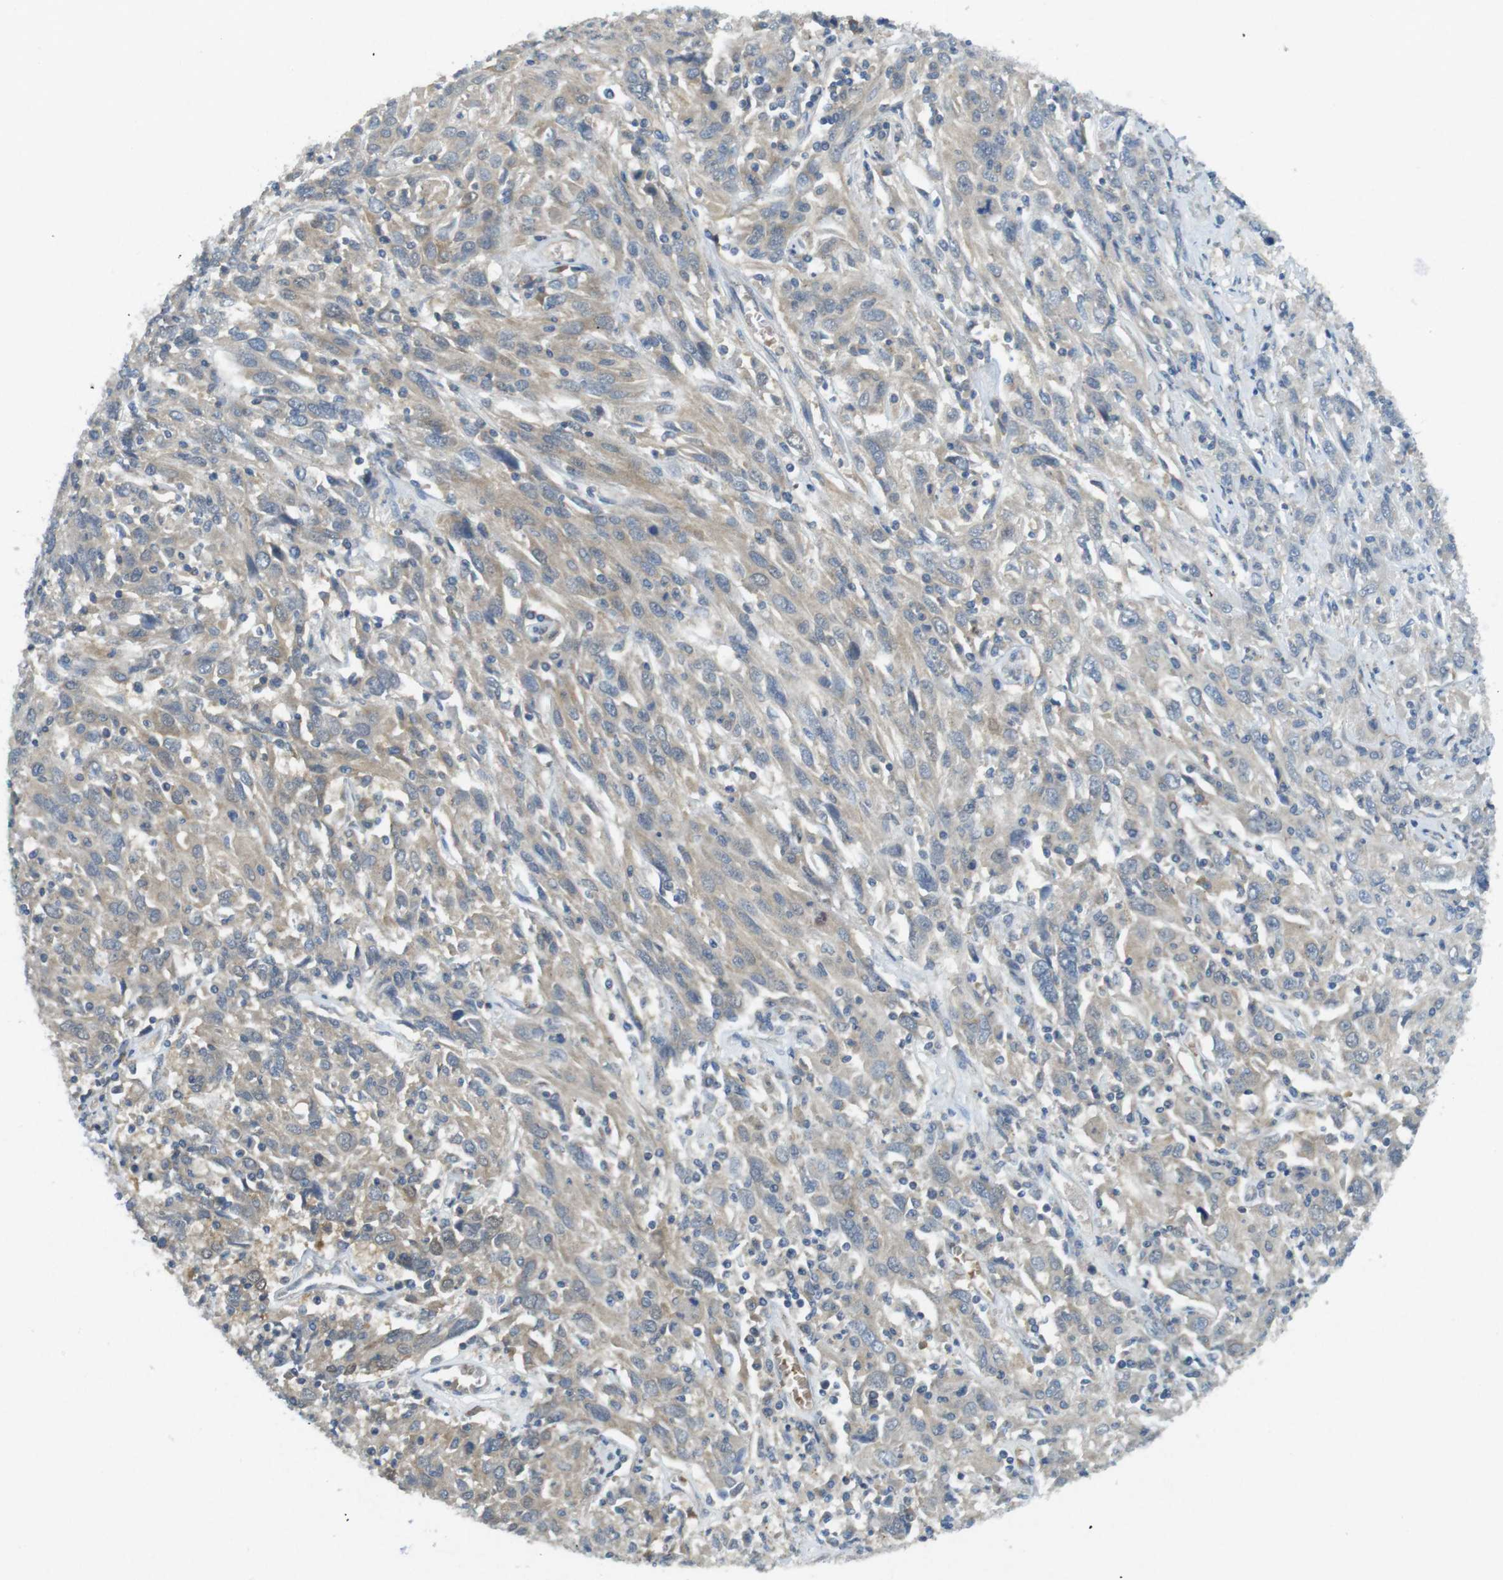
{"staining": {"intensity": "weak", "quantity": "<25%", "location": "cytoplasmic/membranous"}, "tissue": "cervical cancer", "cell_type": "Tumor cells", "image_type": "cancer", "snomed": [{"axis": "morphology", "description": "Squamous cell carcinoma, NOS"}, {"axis": "topography", "description": "Cervix"}], "caption": "Immunohistochemistry of human cervical cancer shows no expression in tumor cells.", "gene": "SUGT1", "patient": {"sex": "female", "age": 46}}